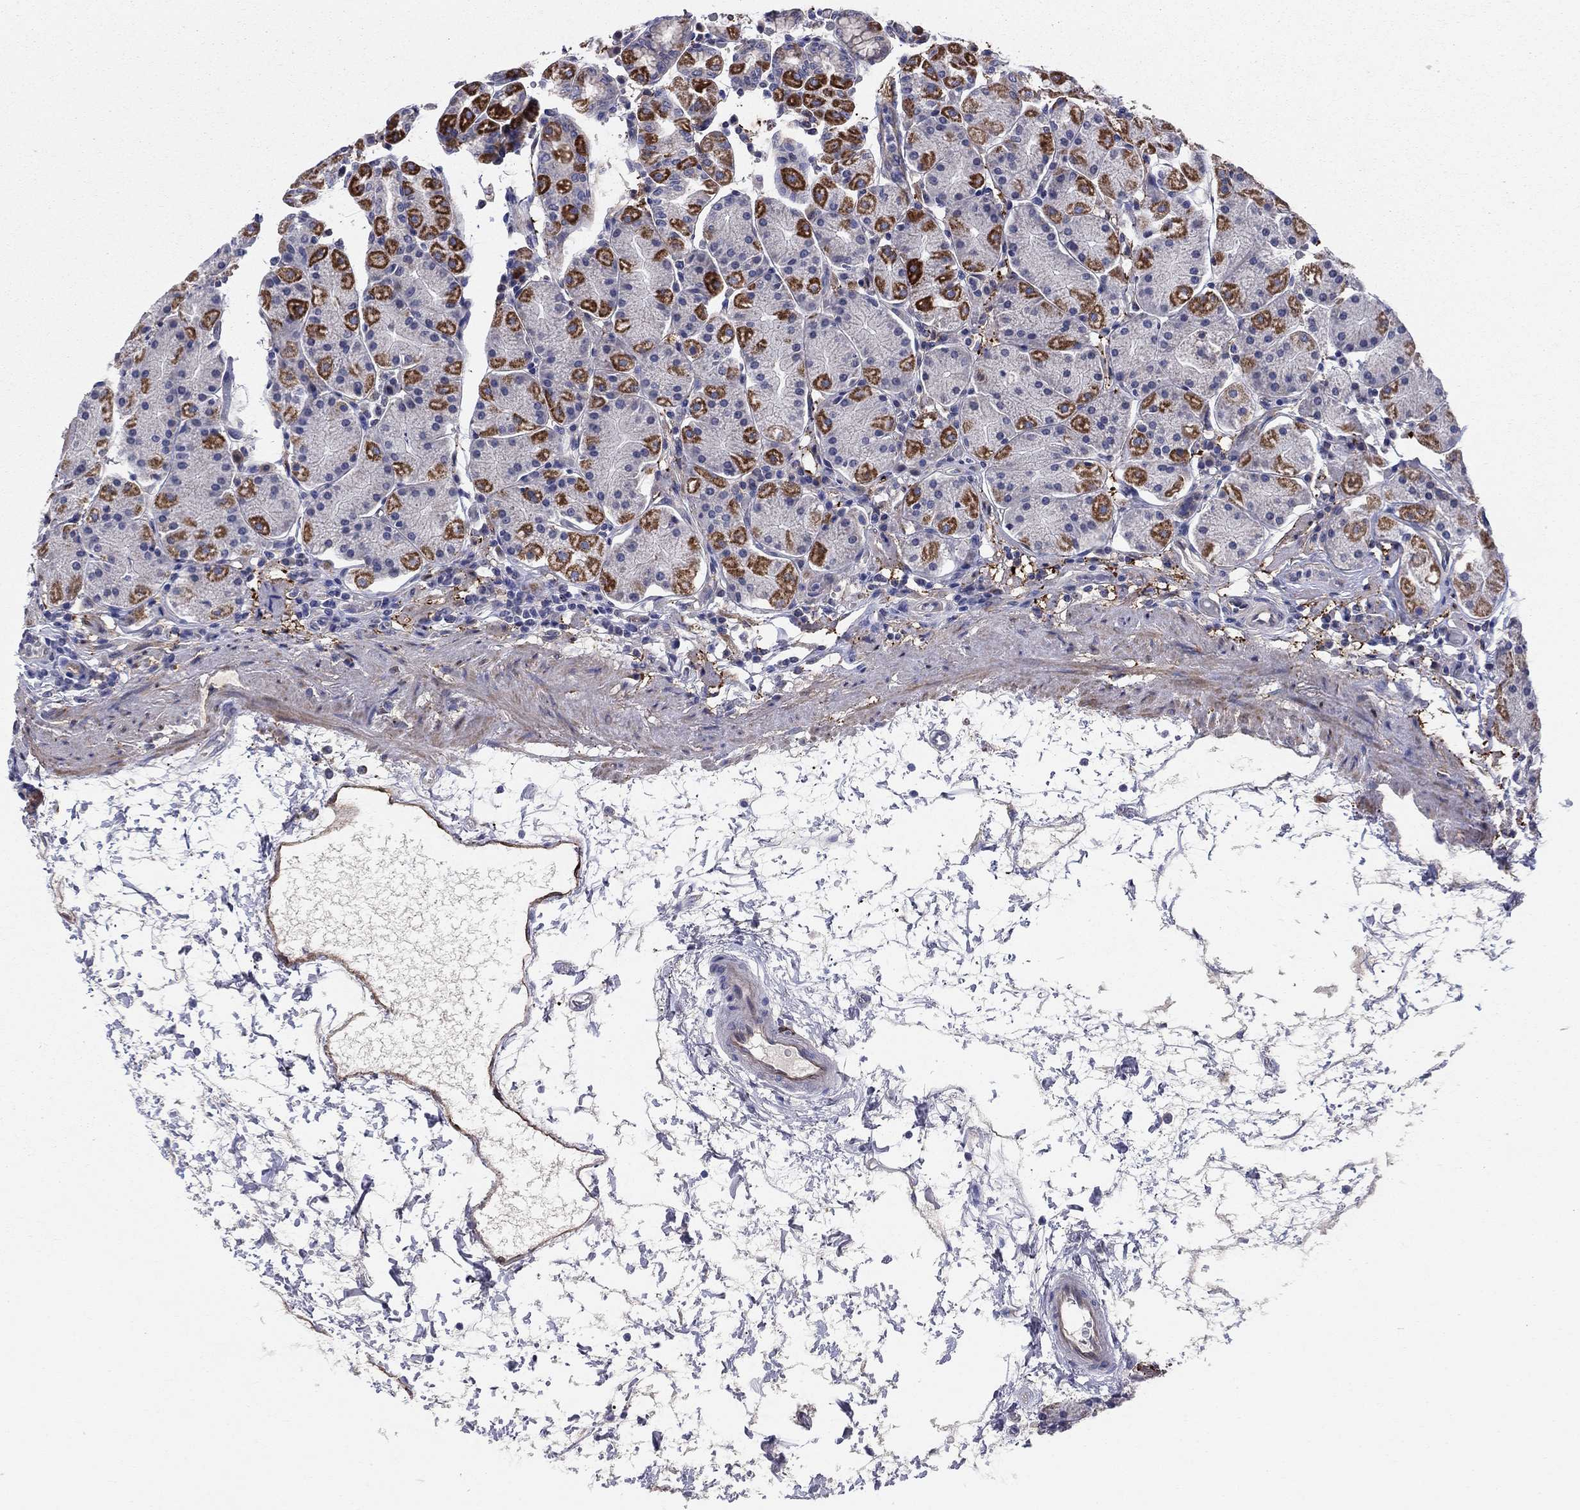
{"staining": {"intensity": "strong", "quantity": "<25%", "location": "cytoplasmic/membranous"}, "tissue": "stomach", "cell_type": "Glandular cells", "image_type": "normal", "snomed": [{"axis": "morphology", "description": "Normal tissue, NOS"}, {"axis": "topography", "description": "Stomach"}], "caption": "Protein staining by immunohistochemistry reveals strong cytoplasmic/membranous positivity in approximately <25% of glandular cells in benign stomach. The staining is performed using DAB (3,3'-diaminobenzidine) brown chromogen to label protein expression. The nuclei are counter-stained blue using hematoxylin.", "gene": "EMP2", "patient": {"sex": "male", "age": 54}}